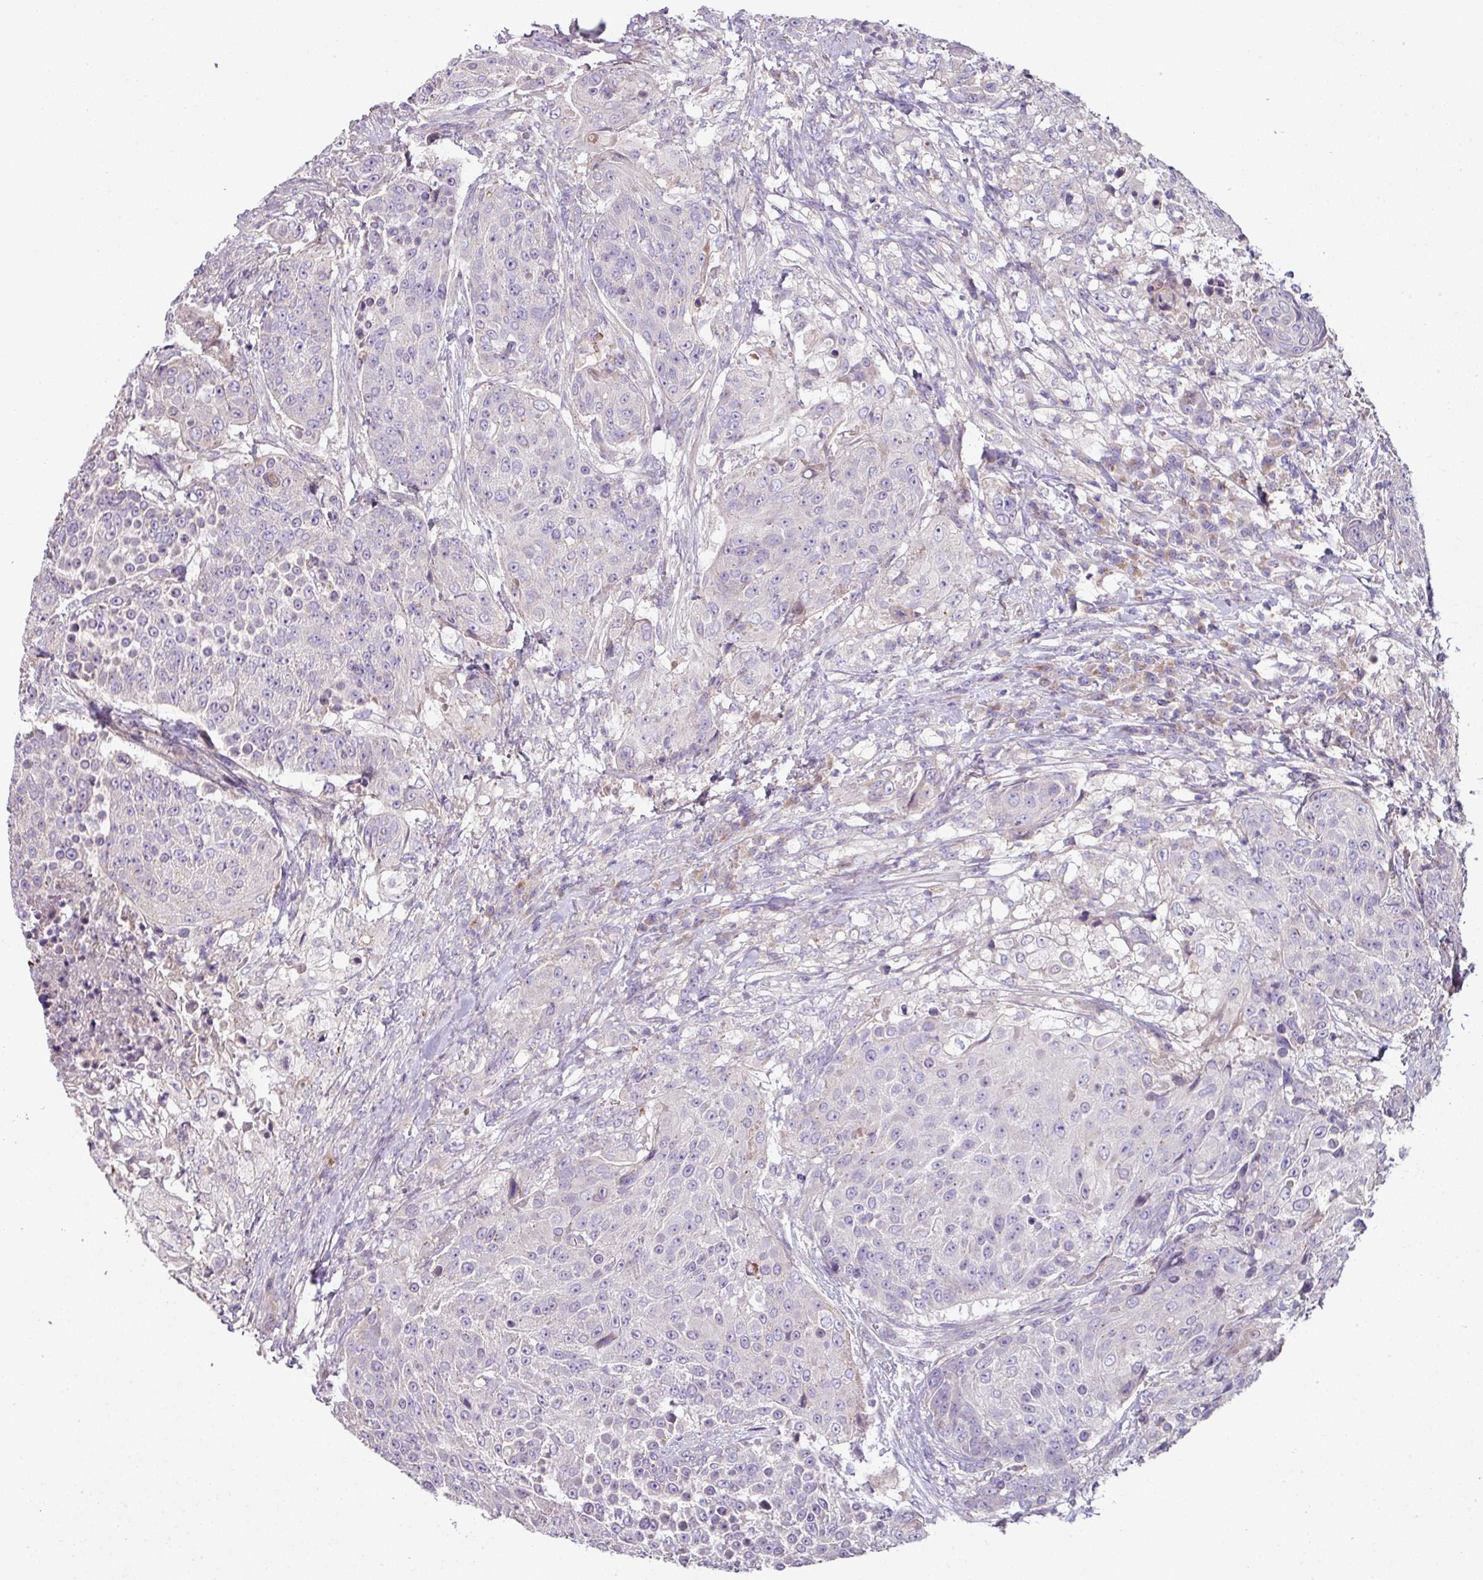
{"staining": {"intensity": "negative", "quantity": "none", "location": "none"}, "tissue": "urothelial cancer", "cell_type": "Tumor cells", "image_type": "cancer", "snomed": [{"axis": "morphology", "description": "Urothelial carcinoma, High grade"}, {"axis": "topography", "description": "Urinary bladder"}], "caption": "The histopathology image shows no significant expression in tumor cells of urothelial carcinoma (high-grade).", "gene": "LRRC9", "patient": {"sex": "female", "age": 63}}